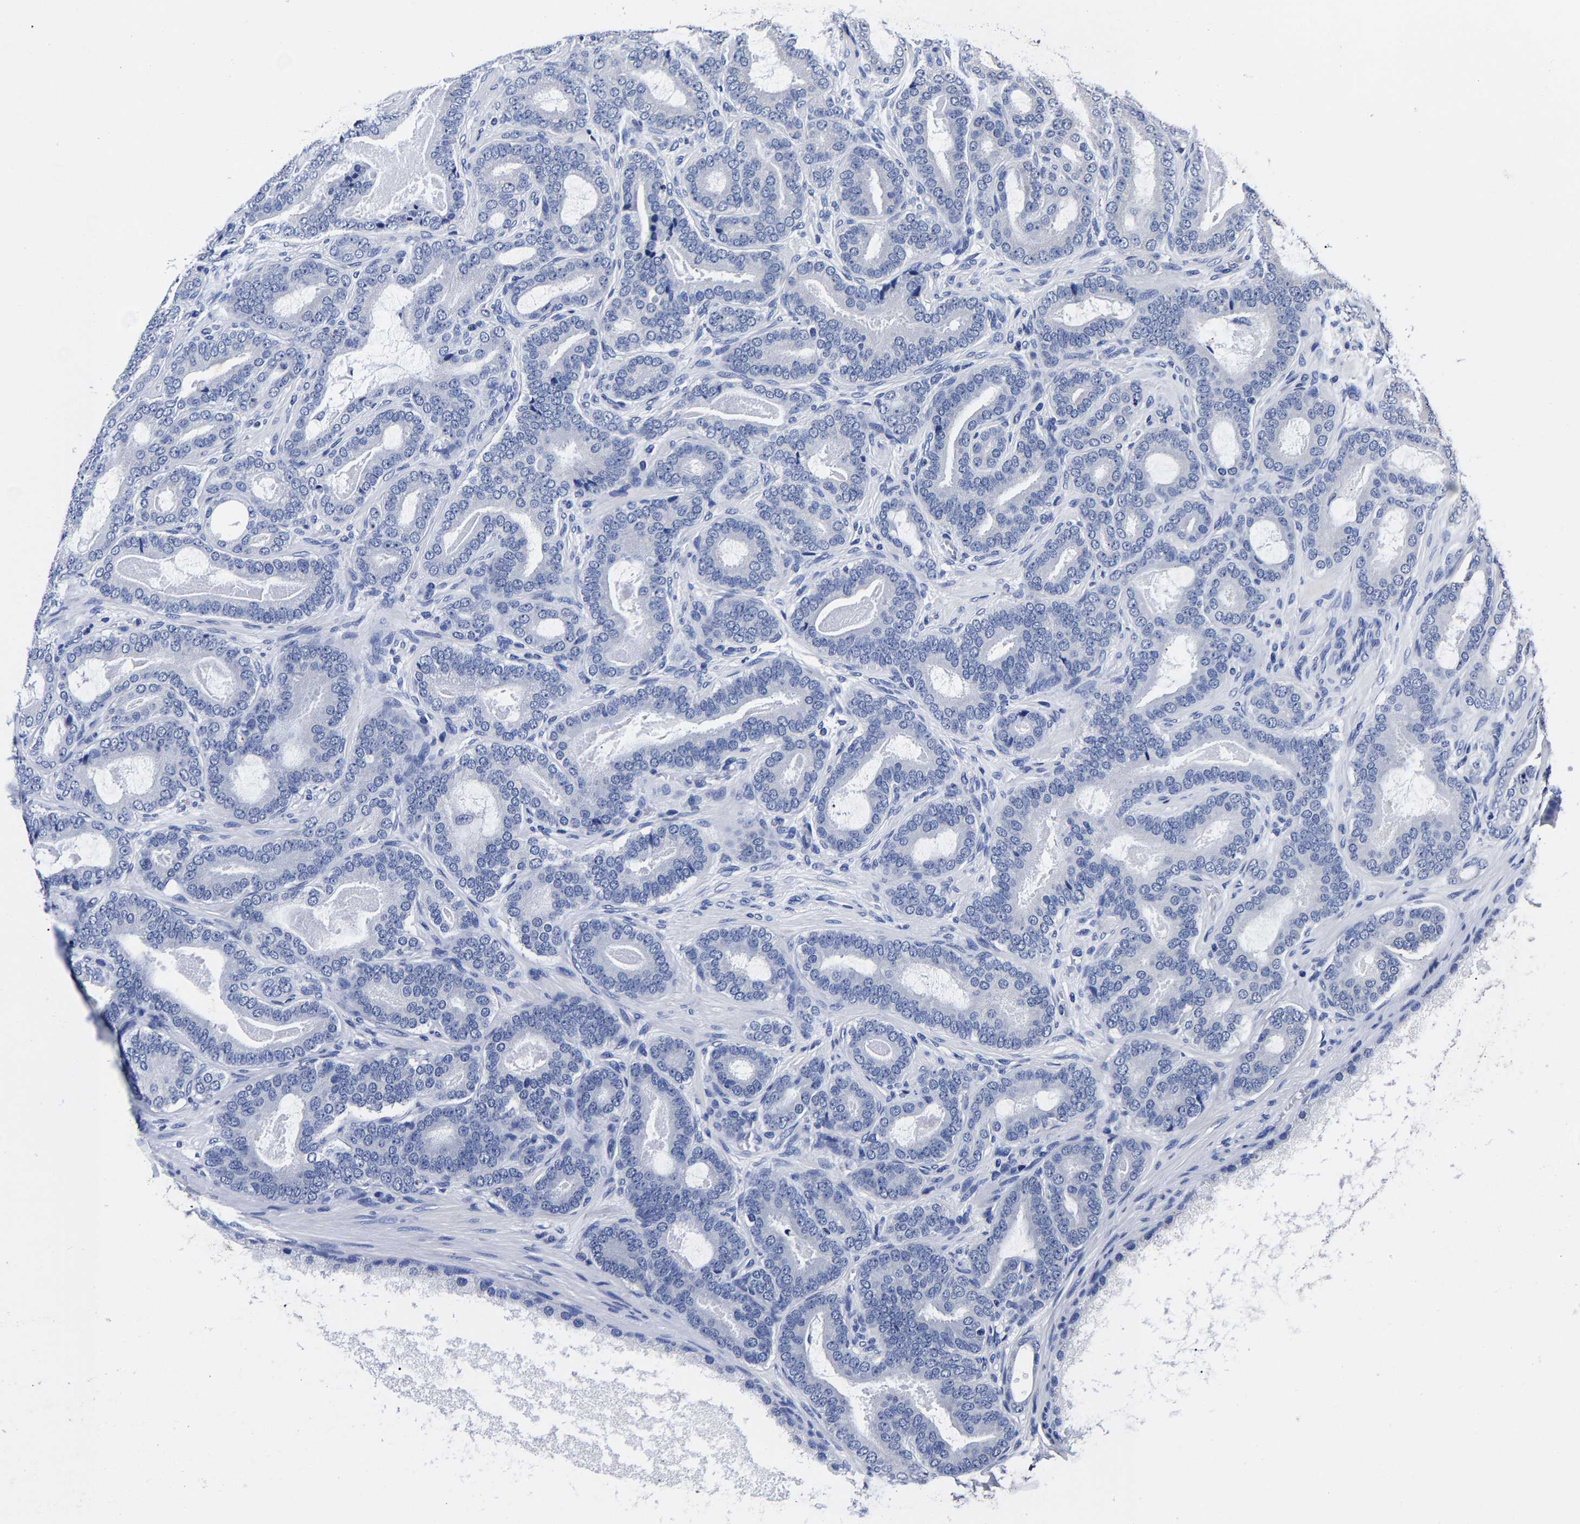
{"staining": {"intensity": "negative", "quantity": "none", "location": "none"}, "tissue": "prostate cancer", "cell_type": "Tumor cells", "image_type": "cancer", "snomed": [{"axis": "morphology", "description": "Adenocarcinoma, High grade"}, {"axis": "topography", "description": "Prostate"}], "caption": "DAB immunohistochemical staining of human prostate cancer displays no significant expression in tumor cells.", "gene": "AKAP4", "patient": {"sex": "male", "age": 60}}